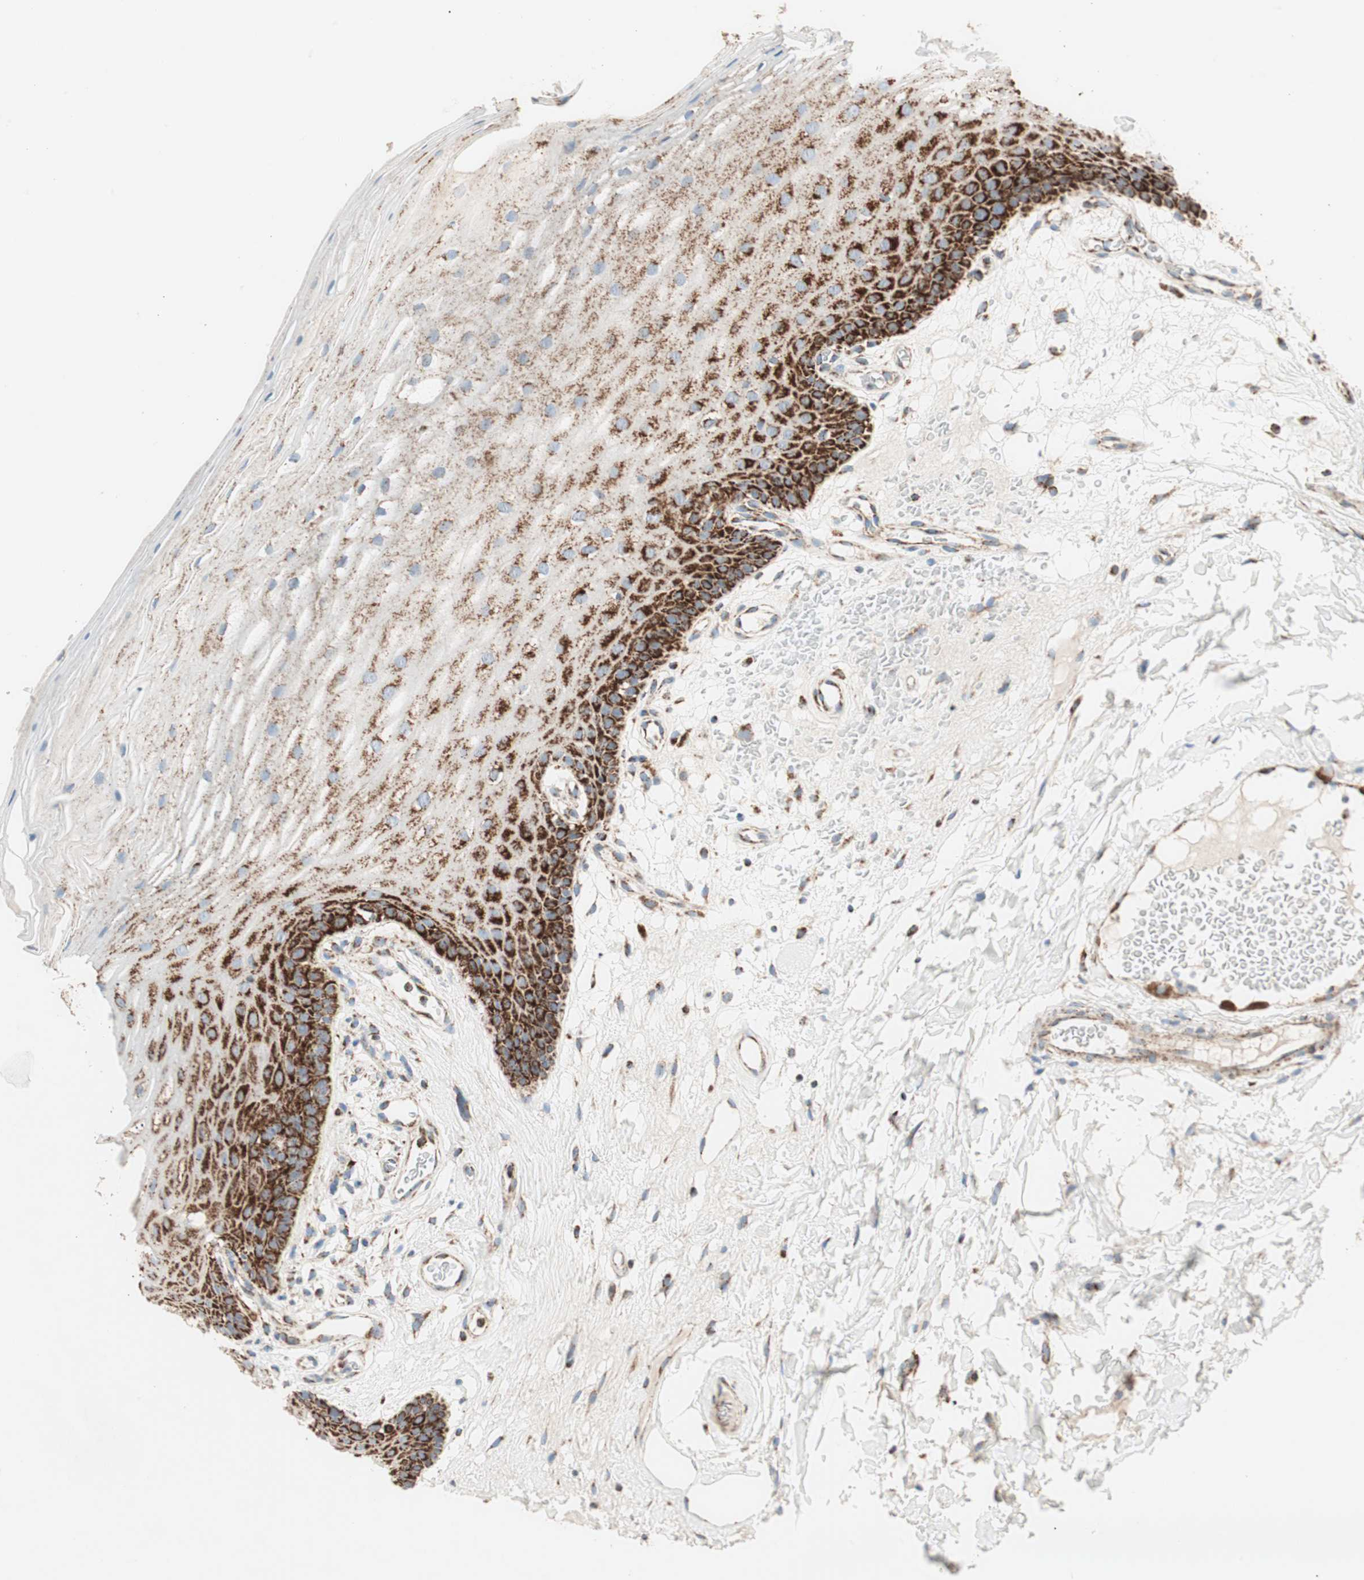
{"staining": {"intensity": "strong", "quantity": ">75%", "location": "cytoplasmic/membranous"}, "tissue": "oral mucosa", "cell_type": "Squamous epithelial cells", "image_type": "normal", "snomed": [{"axis": "morphology", "description": "Normal tissue, NOS"}, {"axis": "morphology", "description": "Squamous cell carcinoma, NOS"}, {"axis": "topography", "description": "Skeletal muscle"}, {"axis": "topography", "description": "Oral tissue"}], "caption": "A high-resolution photomicrograph shows immunohistochemistry (IHC) staining of normal oral mucosa, which exhibits strong cytoplasmic/membranous expression in about >75% of squamous epithelial cells.", "gene": "TOMM20", "patient": {"sex": "male", "age": 71}}